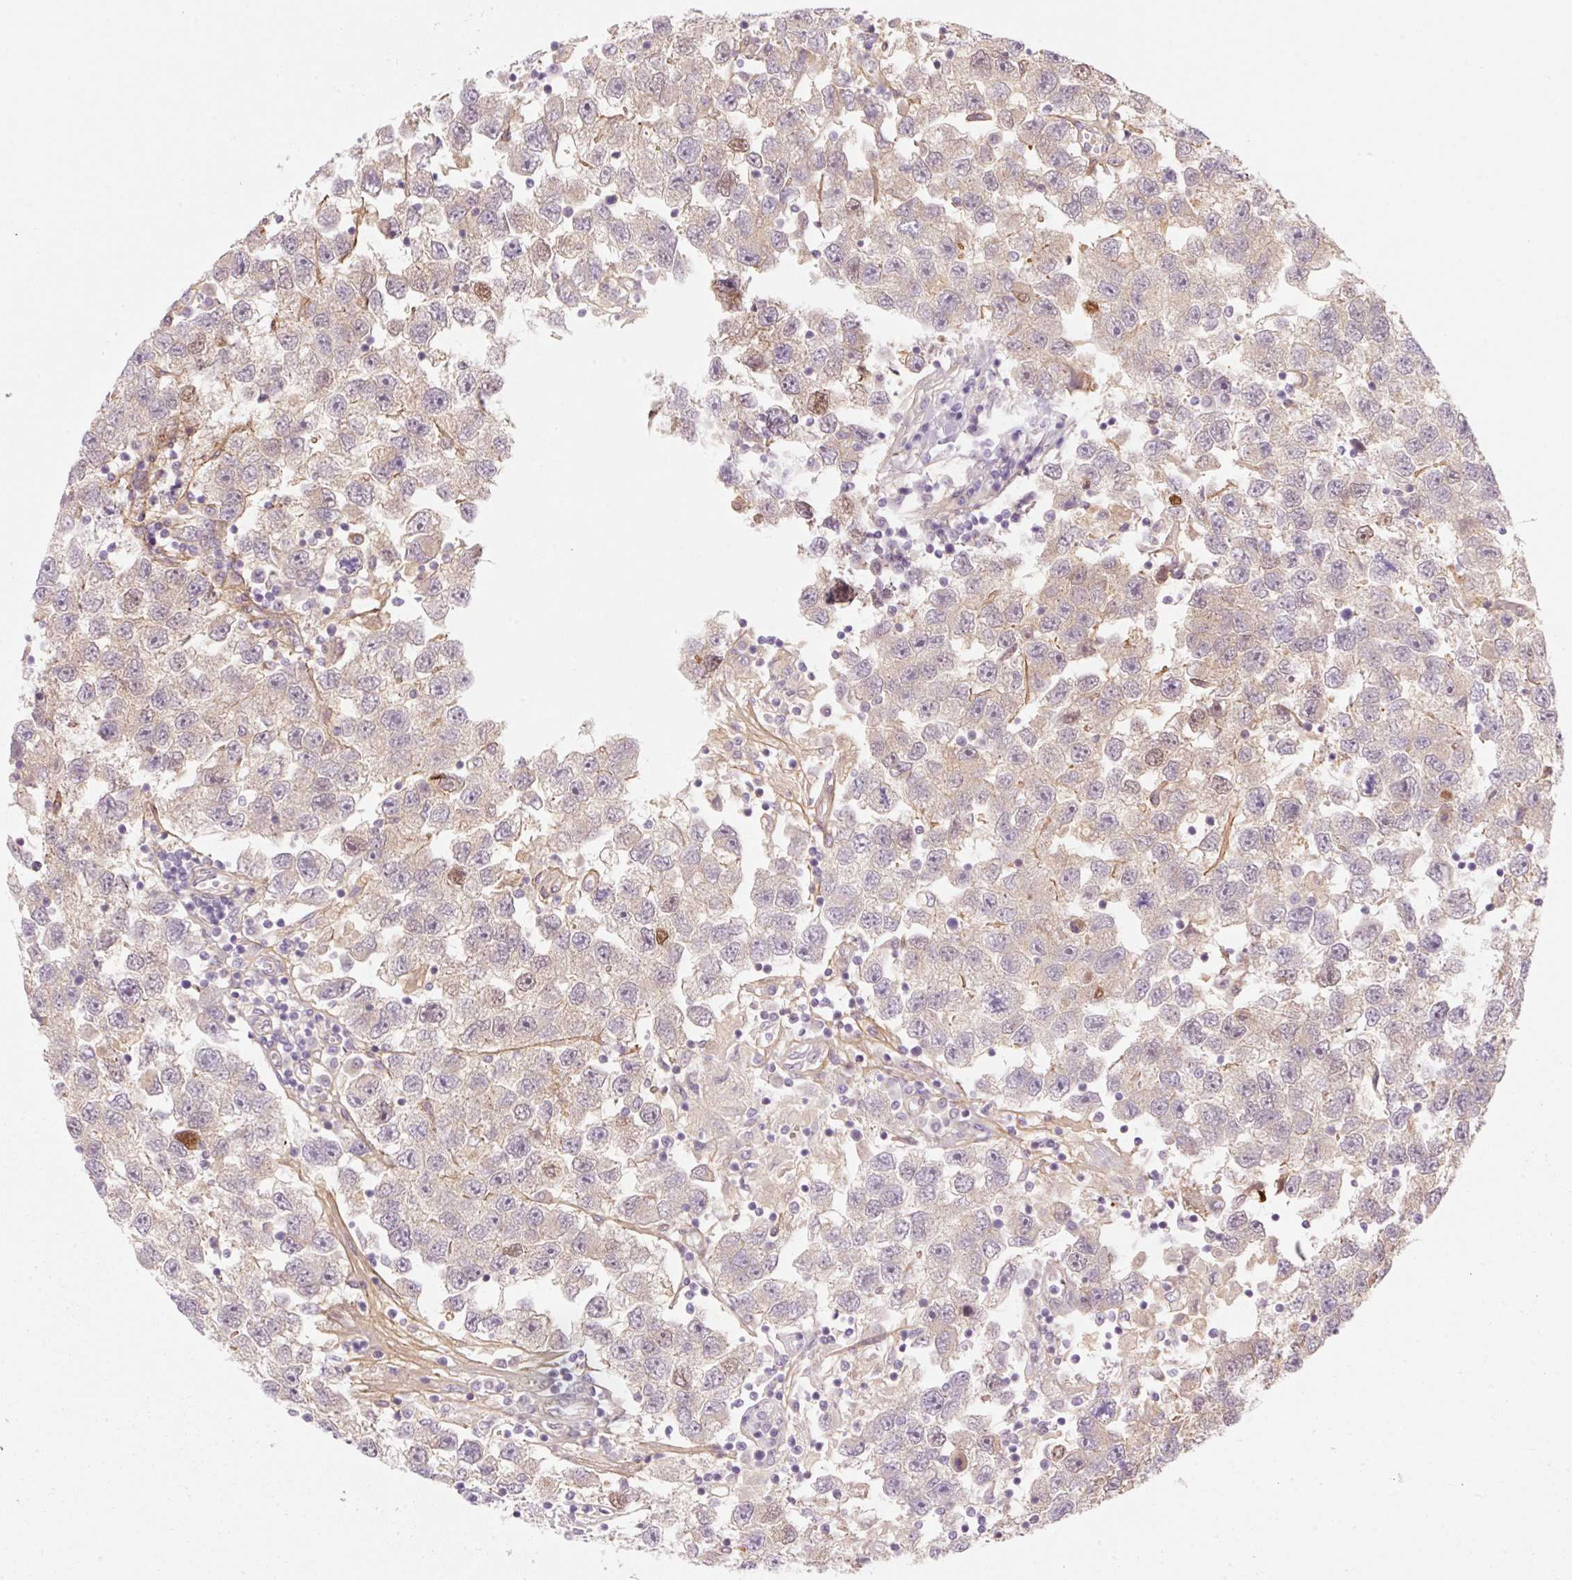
{"staining": {"intensity": "strong", "quantity": "<25%", "location": "nuclear"}, "tissue": "testis cancer", "cell_type": "Tumor cells", "image_type": "cancer", "snomed": [{"axis": "morphology", "description": "Seminoma, NOS"}, {"axis": "topography", "description": "Testis"}], "caption": "IHC of testis cancer (seminoma) demonstrates medium levels of strong nuclear positivity in about <25% of tumor cells. Using DAB (brown) and hematoxylin (blue) stains, captured at high magnification using brightfield microscopy.", "gene": "SYNE3", "patient": {"sex": "male", "age": 26}}